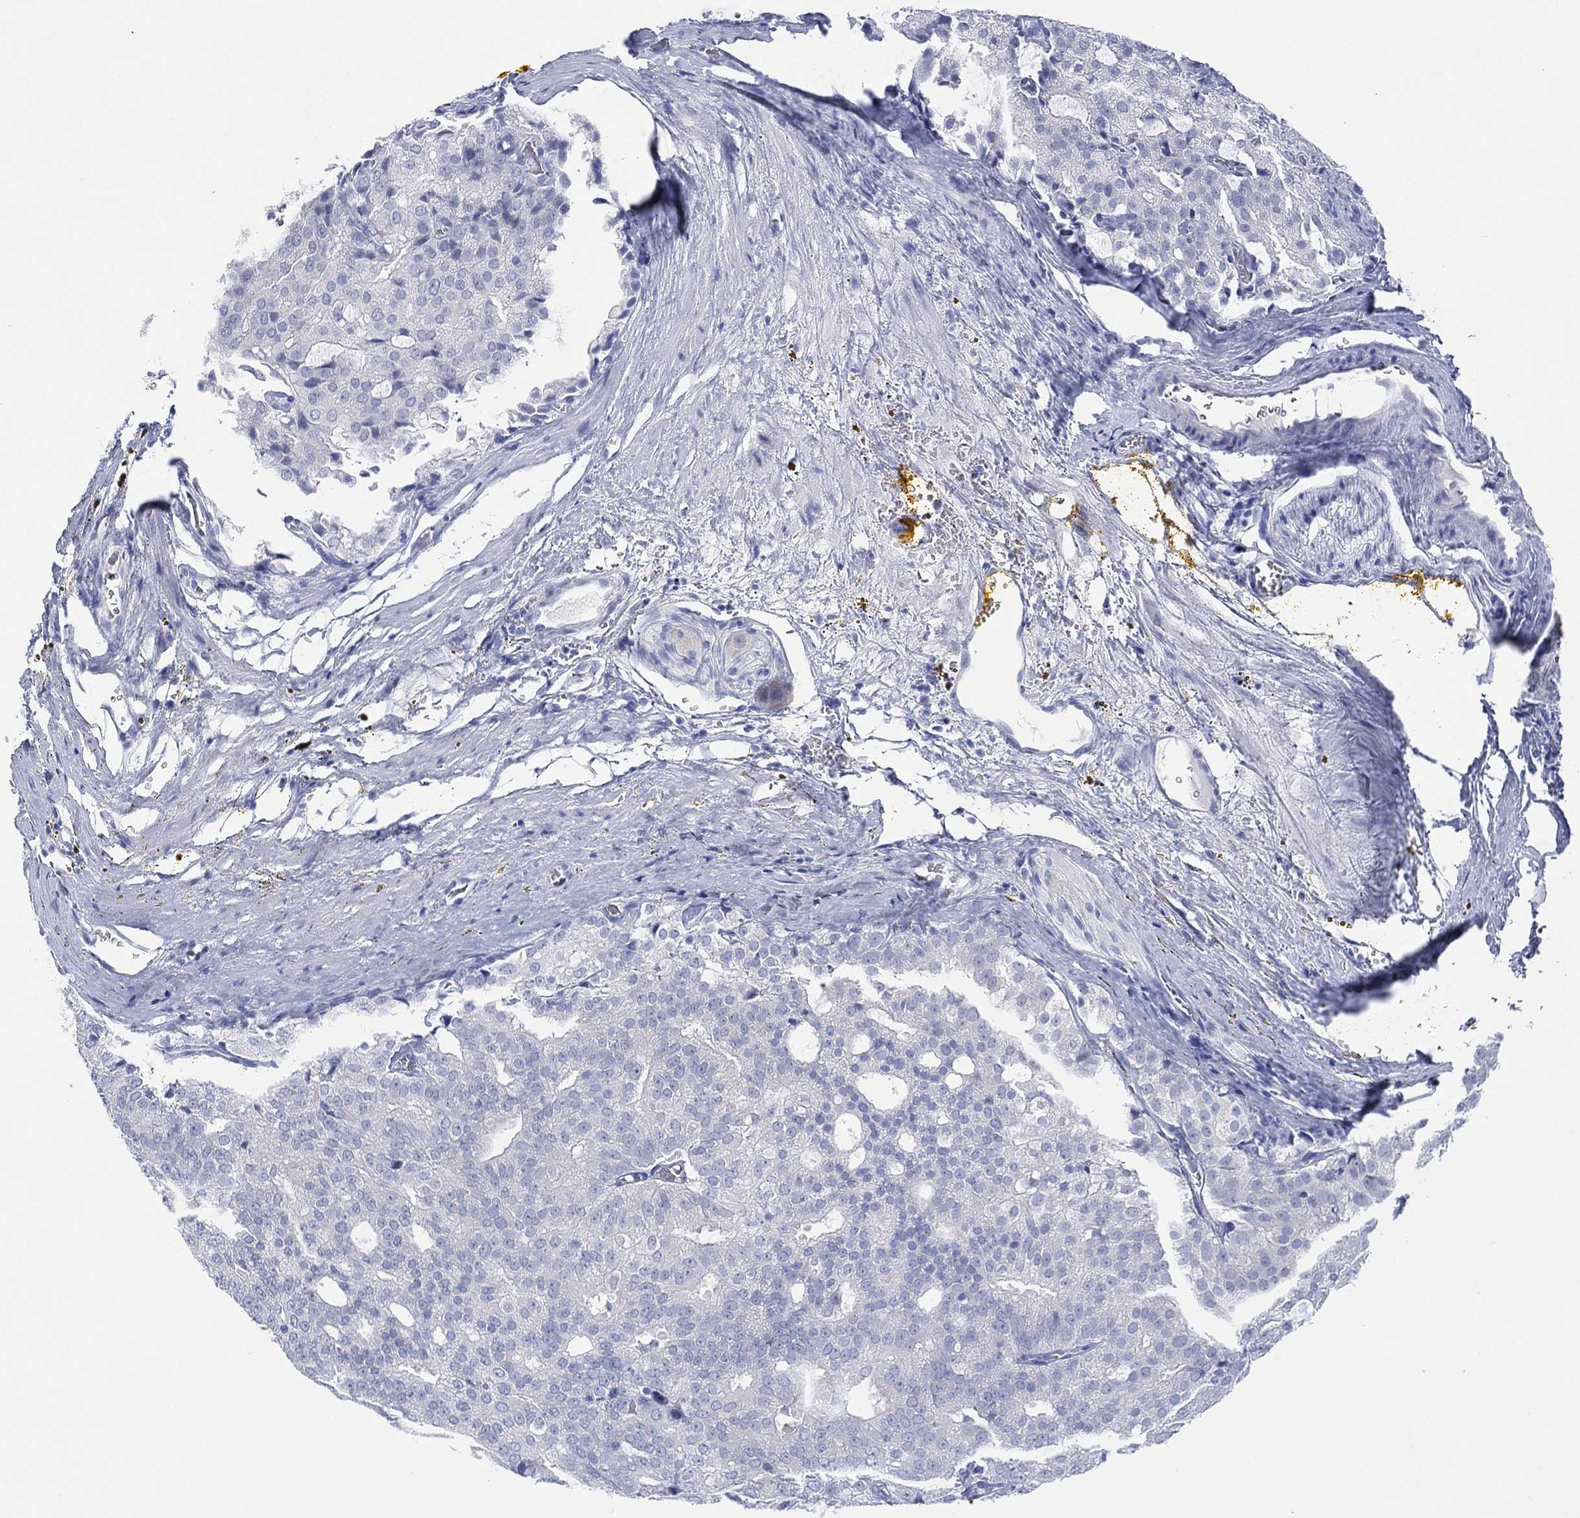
{"staining": {"intensity": "negative", "quantity": "none", "location": "none"}, "tissue": "prostate cancer", "cell_type": "Tumor cells", "image_type": "cancer", "snomed": [{"axis": "morphology", "description": "Adenocarcinoma, NOS"}, {"axis": "topography", "description": "Prostate and seminal vesicle, NOS"}, {"axis": "topography", "description": "Prostate"}], "caption": "High magnification brightfield microscopy of prostate cancer (adenocarcinoma) stained with DAB (3,3'-diaminobenzidine) (brown) and counterstained with hematoxylin (blue): tumor cells show no significant staining. Nuclei are stained in blue.", "gene": "DSG1", "patient": {"sex": "male", "age": 67}}